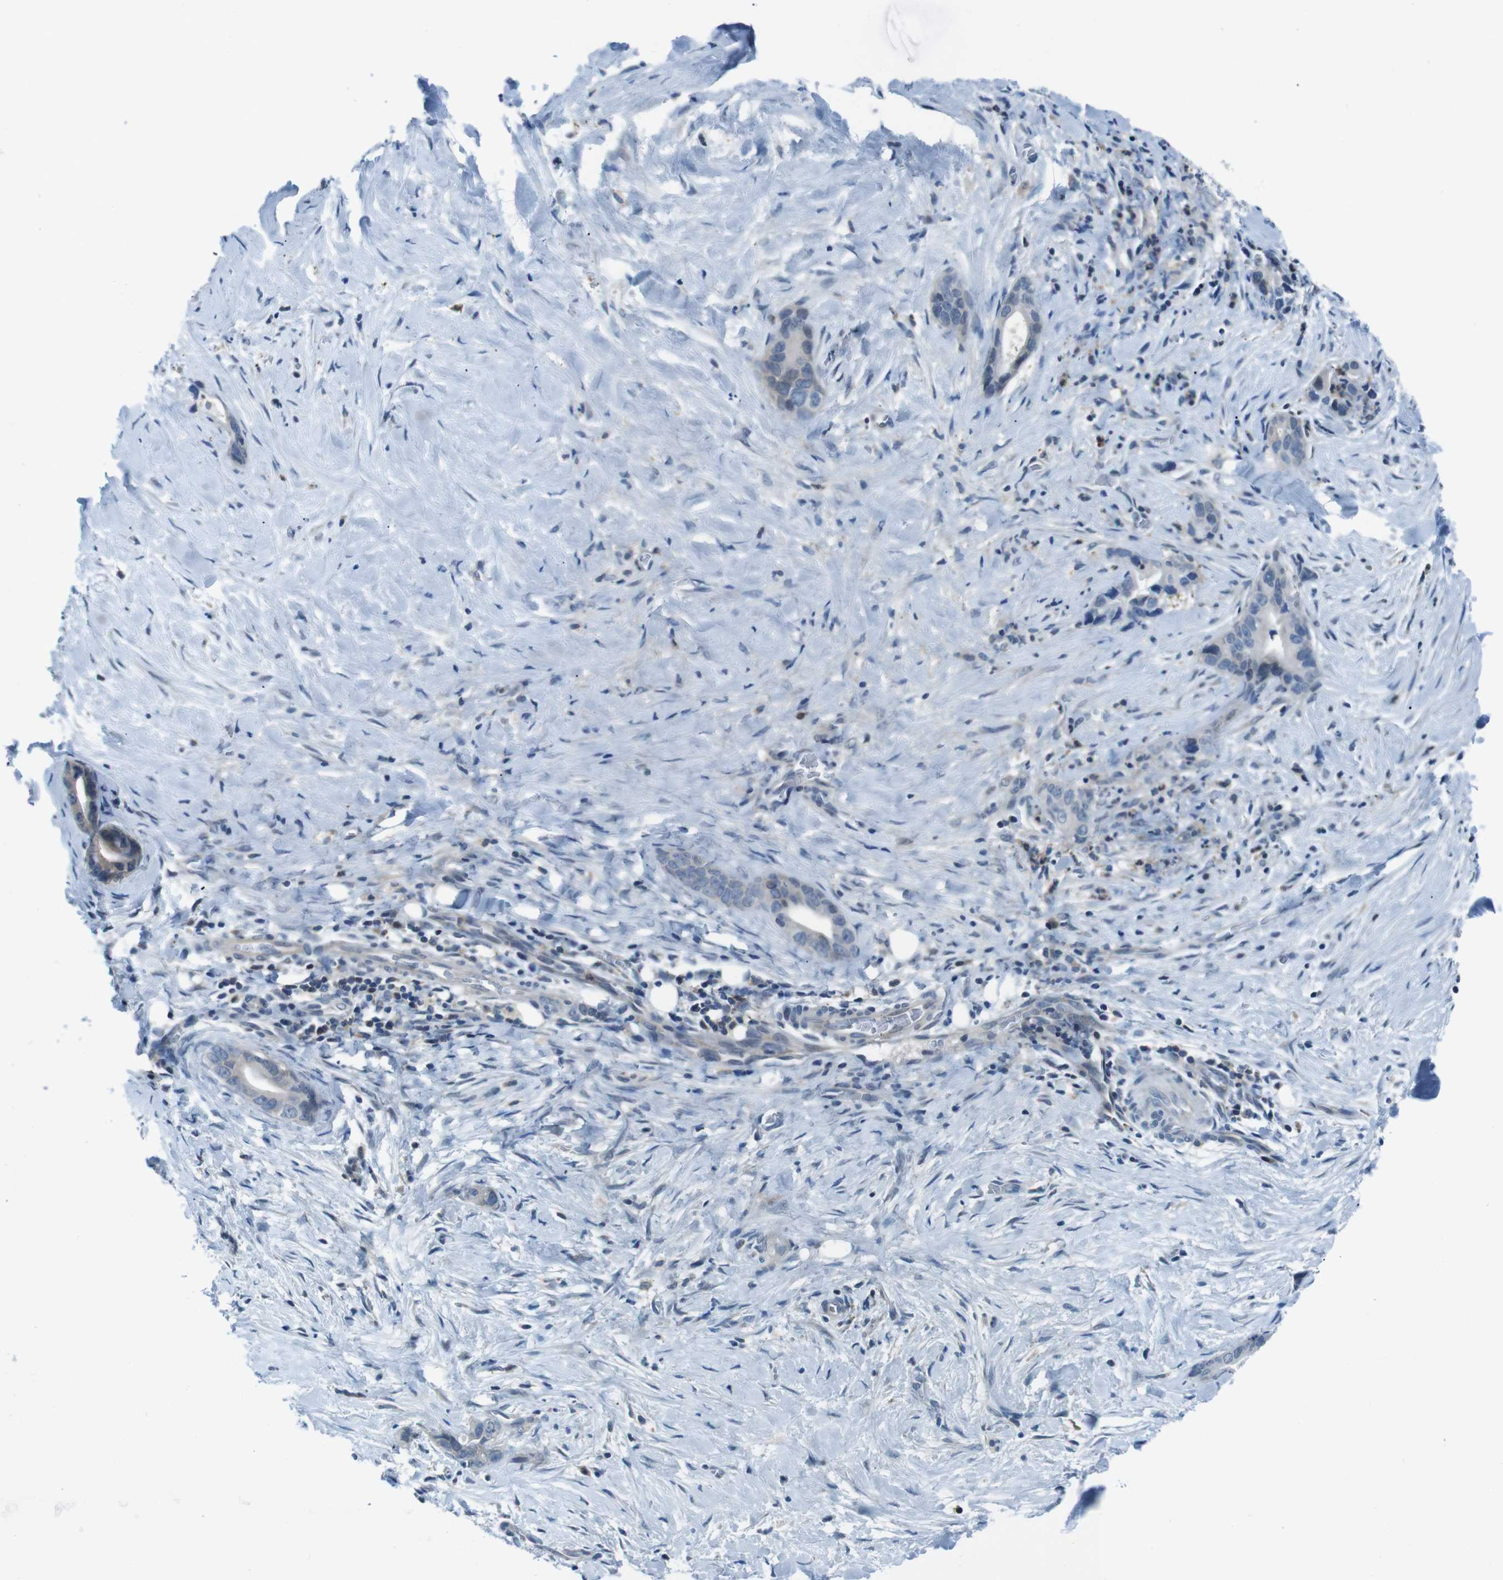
{"staining": {"intensity": "negative", "quantity": "none", "location": "none"}, "tissue": "liver cancer", "cell_type": "Tumor cells", "image_type": "cancer", "snomed": [{"axis": "morphology", "description": "Cholangiocarcinoma"}, {"axis": "topography", "description": "Liver"}], "caption": "A high-resolution image shows immunohistochemistry staining of liver cancer (cholangiocarcinoma), which displays no significant staining in tumor cells.", "gene": "NANOS2", "patient": {"sex": "female", "age": 55}}